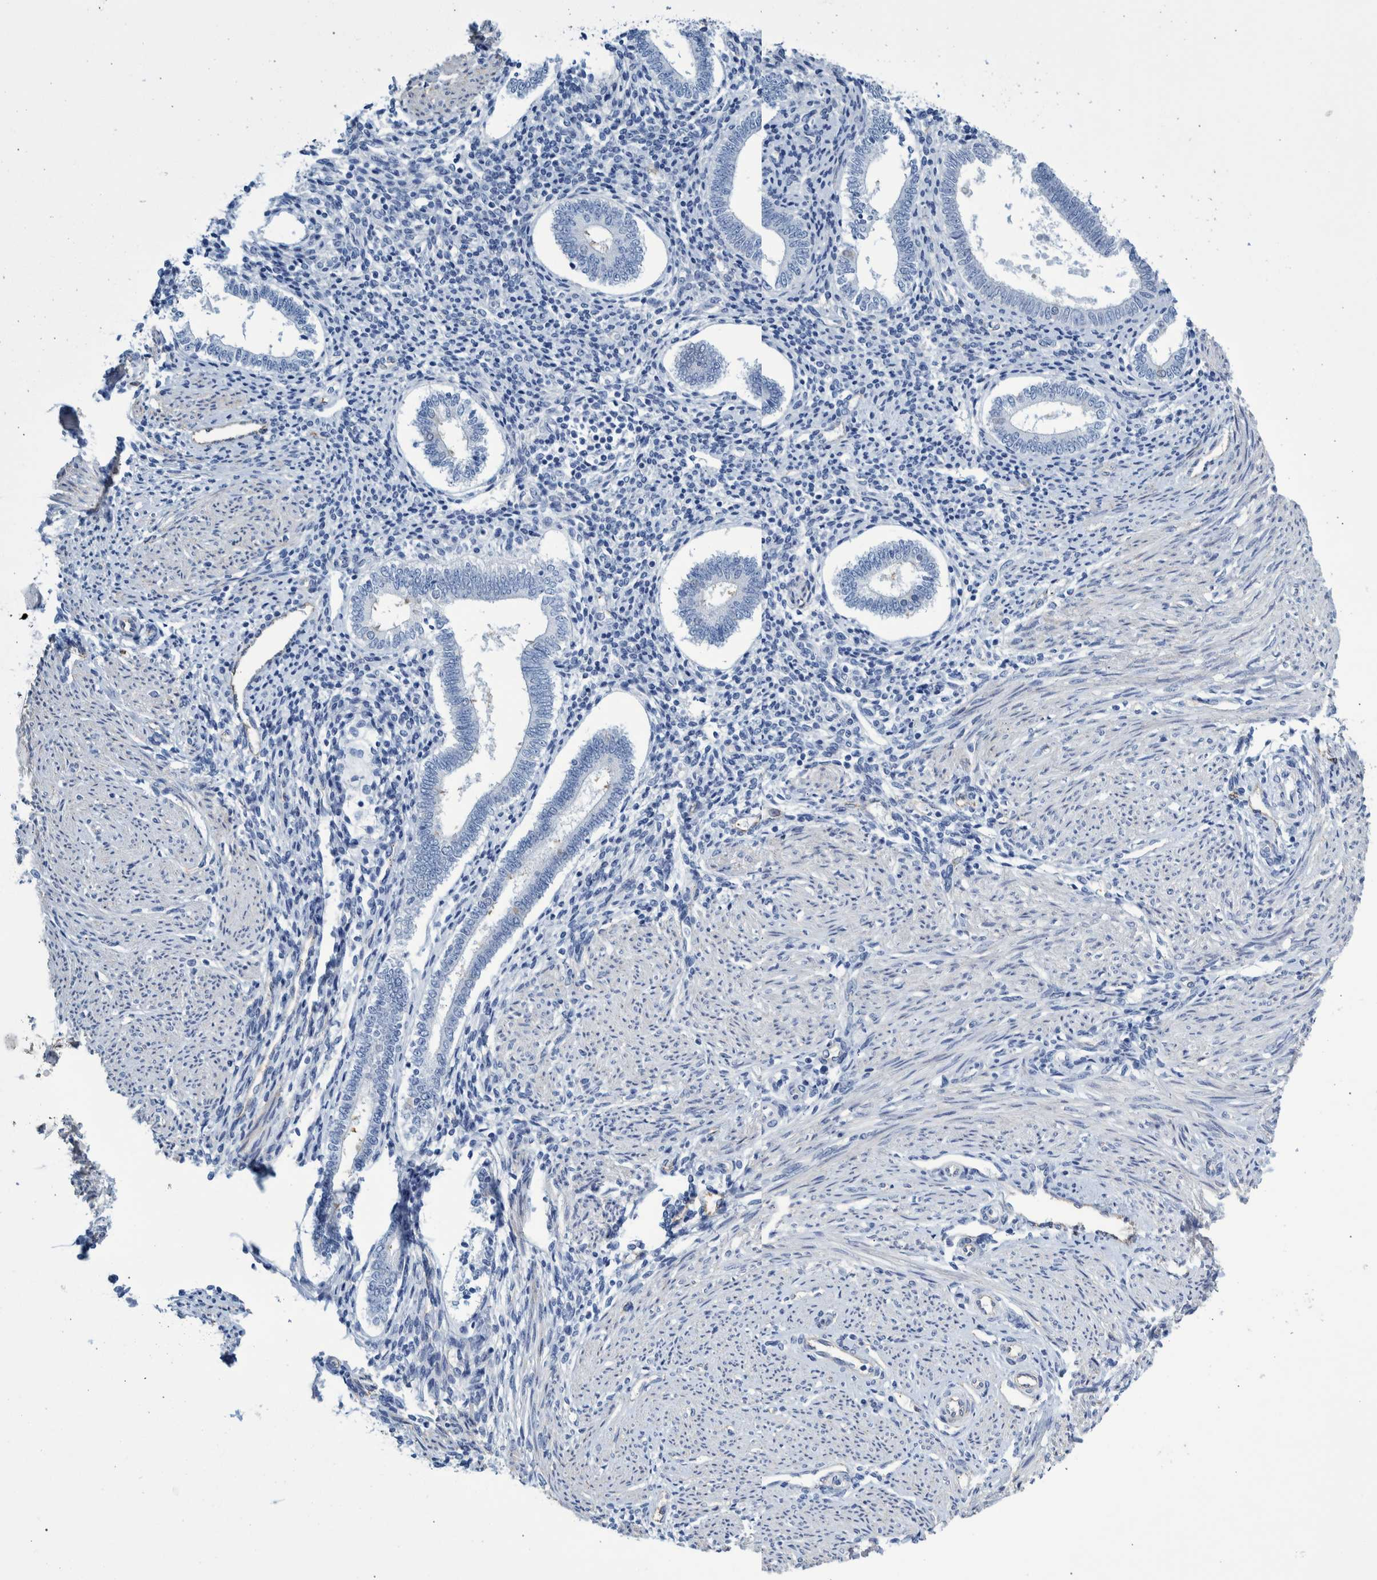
{"staining": {"intensity": "negative", "quantity": "none", "location": "none"}, "tissue": "endometrium", "cell_type": "Cells in endometrial stroma", "image_type": "normal", "snomed": [{"axis": "morphology", "description": "Normal tissue, NOS"}, {"axis": "topography", "description": "Endometrium"}], "caption": "A micrograph of endometrium stained for a protein demonstrates no brown staining in cells in endometrial stroma.", "gene": "SLC34A3", "patient": {"sex": "female", "age": 42}}